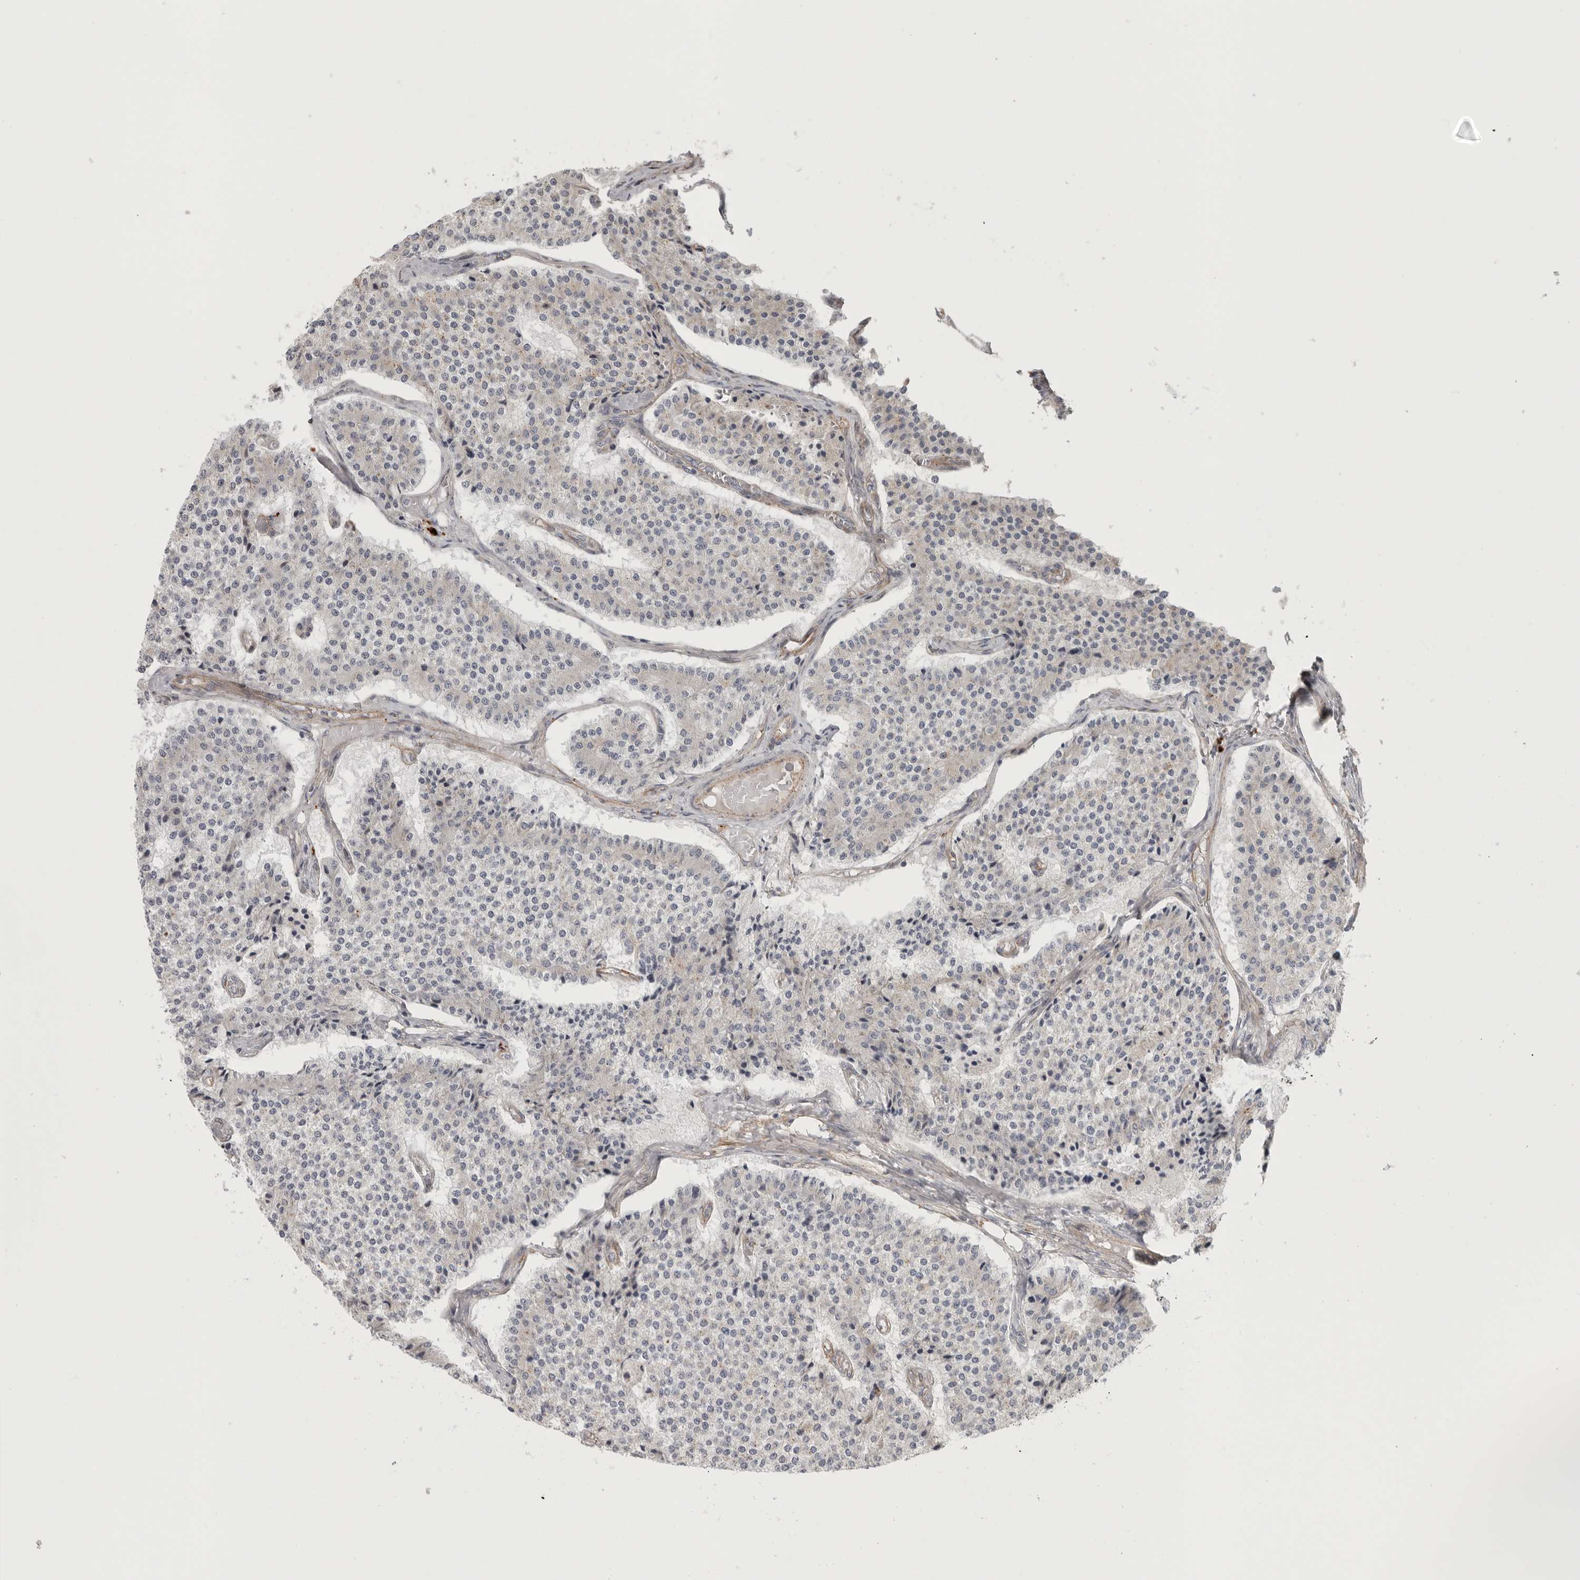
{"staining": {"intensity": "negative", "quantity": "none", "location": "none"}, "tissue": "carcinoid", "cell_type": "Tumor cells", "image_type": "cancer", "snomed": [{"axis": "morphology", "description": "Carcinoid, malignant, NOS"}, {"axis": "topography", "description": "Colon"}], "caption": "Human carcinoid (malignant) stained for a protein using immunohistochemistry exhibits no expression in tumor cells.", "gene": "LONRF1", "patient": {"sex": "female", "age": 52}}